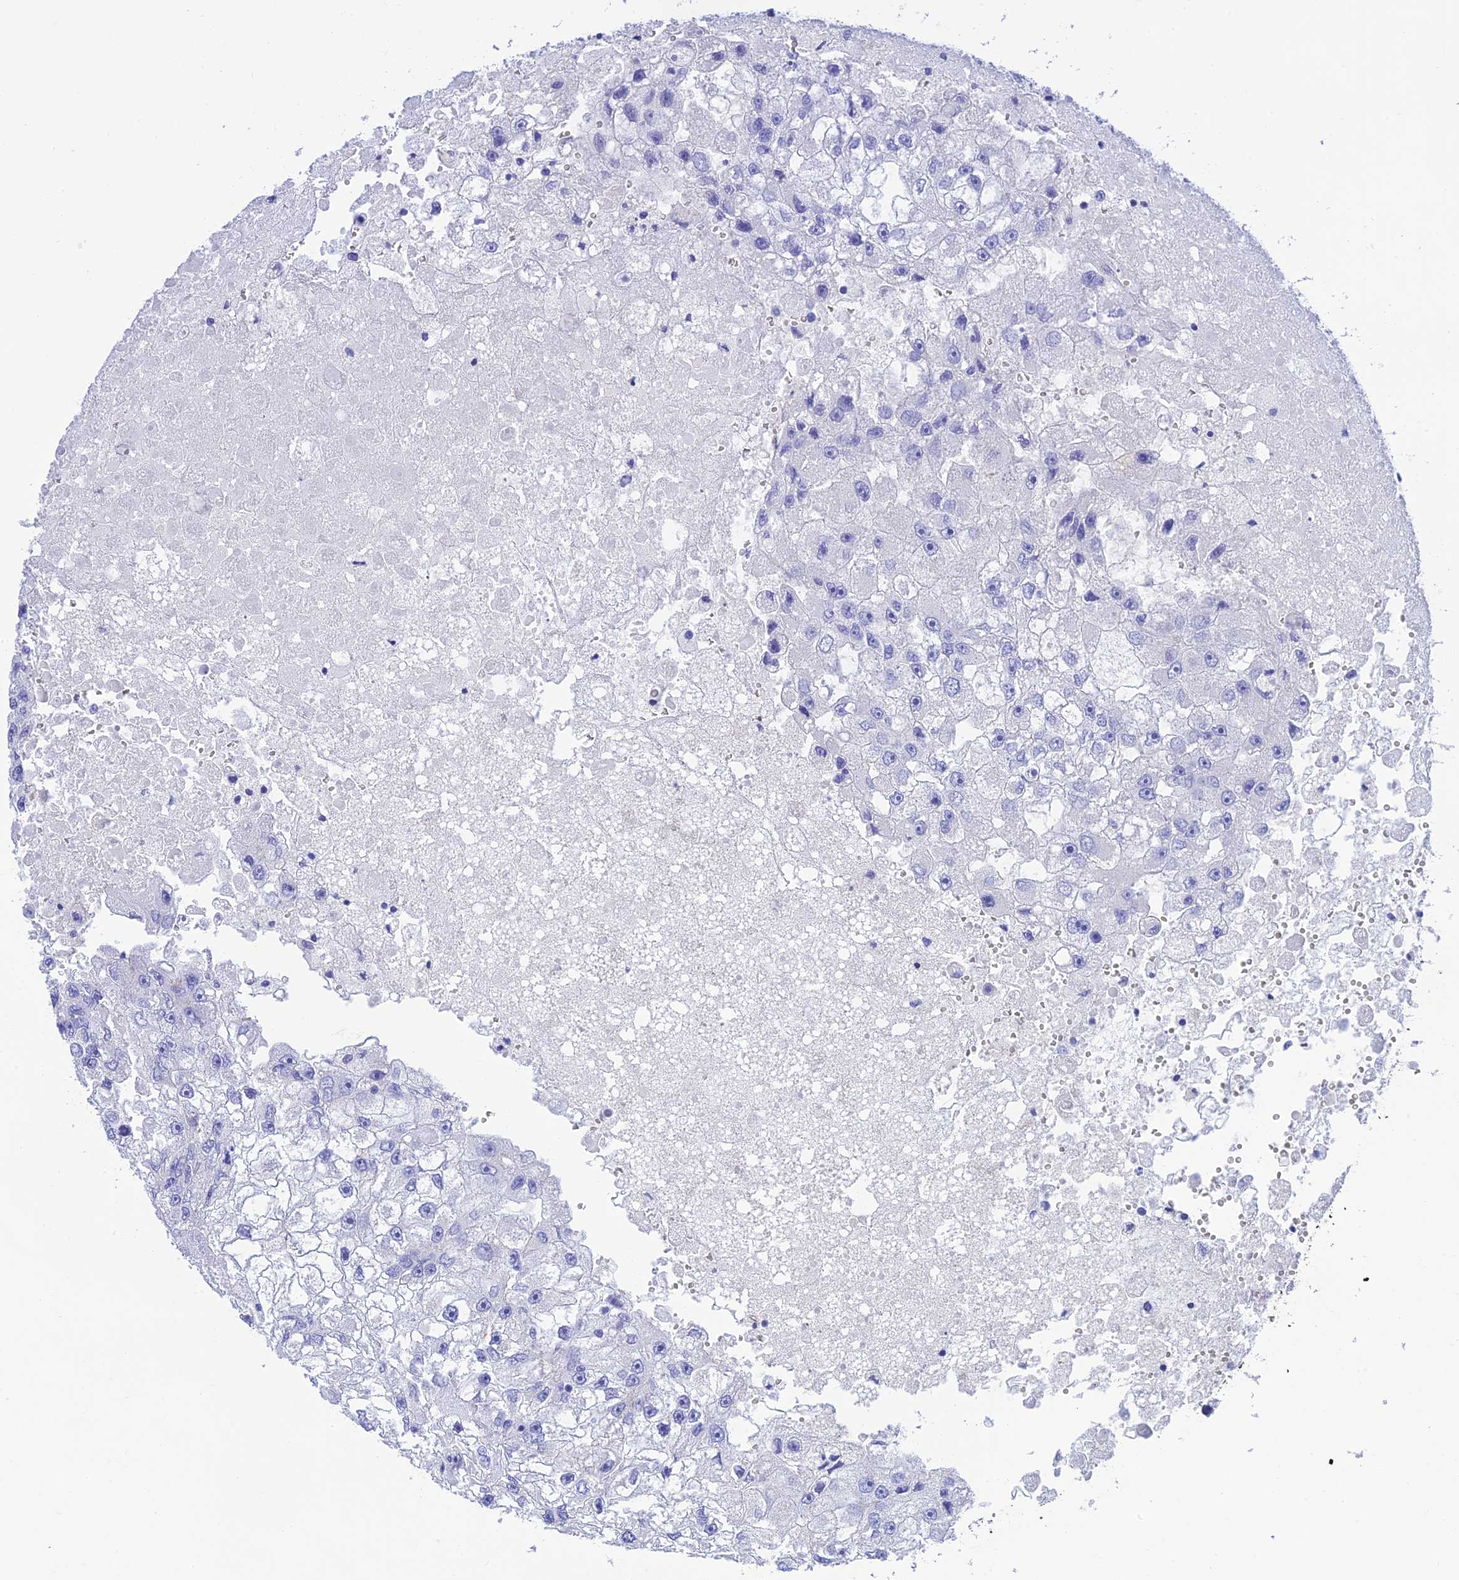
{"staining": {"intensity": "negative", "quantity": "none", "location": "none"}, "tissue": "renal cancer", "cell_type": "Tumor cells", "image_type": "cancer", "snomed": [{"axis": "morphology", "description": "Adenocarcinoma, NOS"}, {"axis": "topography", "description": "Kidney"}], "caption": "Renal cancer was stained to show a protein in brown. There is no significant expression in tumor cells. (DAB (3,3'-diaminobenzidine) immunohistochemistry, high magnification).", "gene": "KDELR3", "patient": {"sex": "male", "age": 63}}